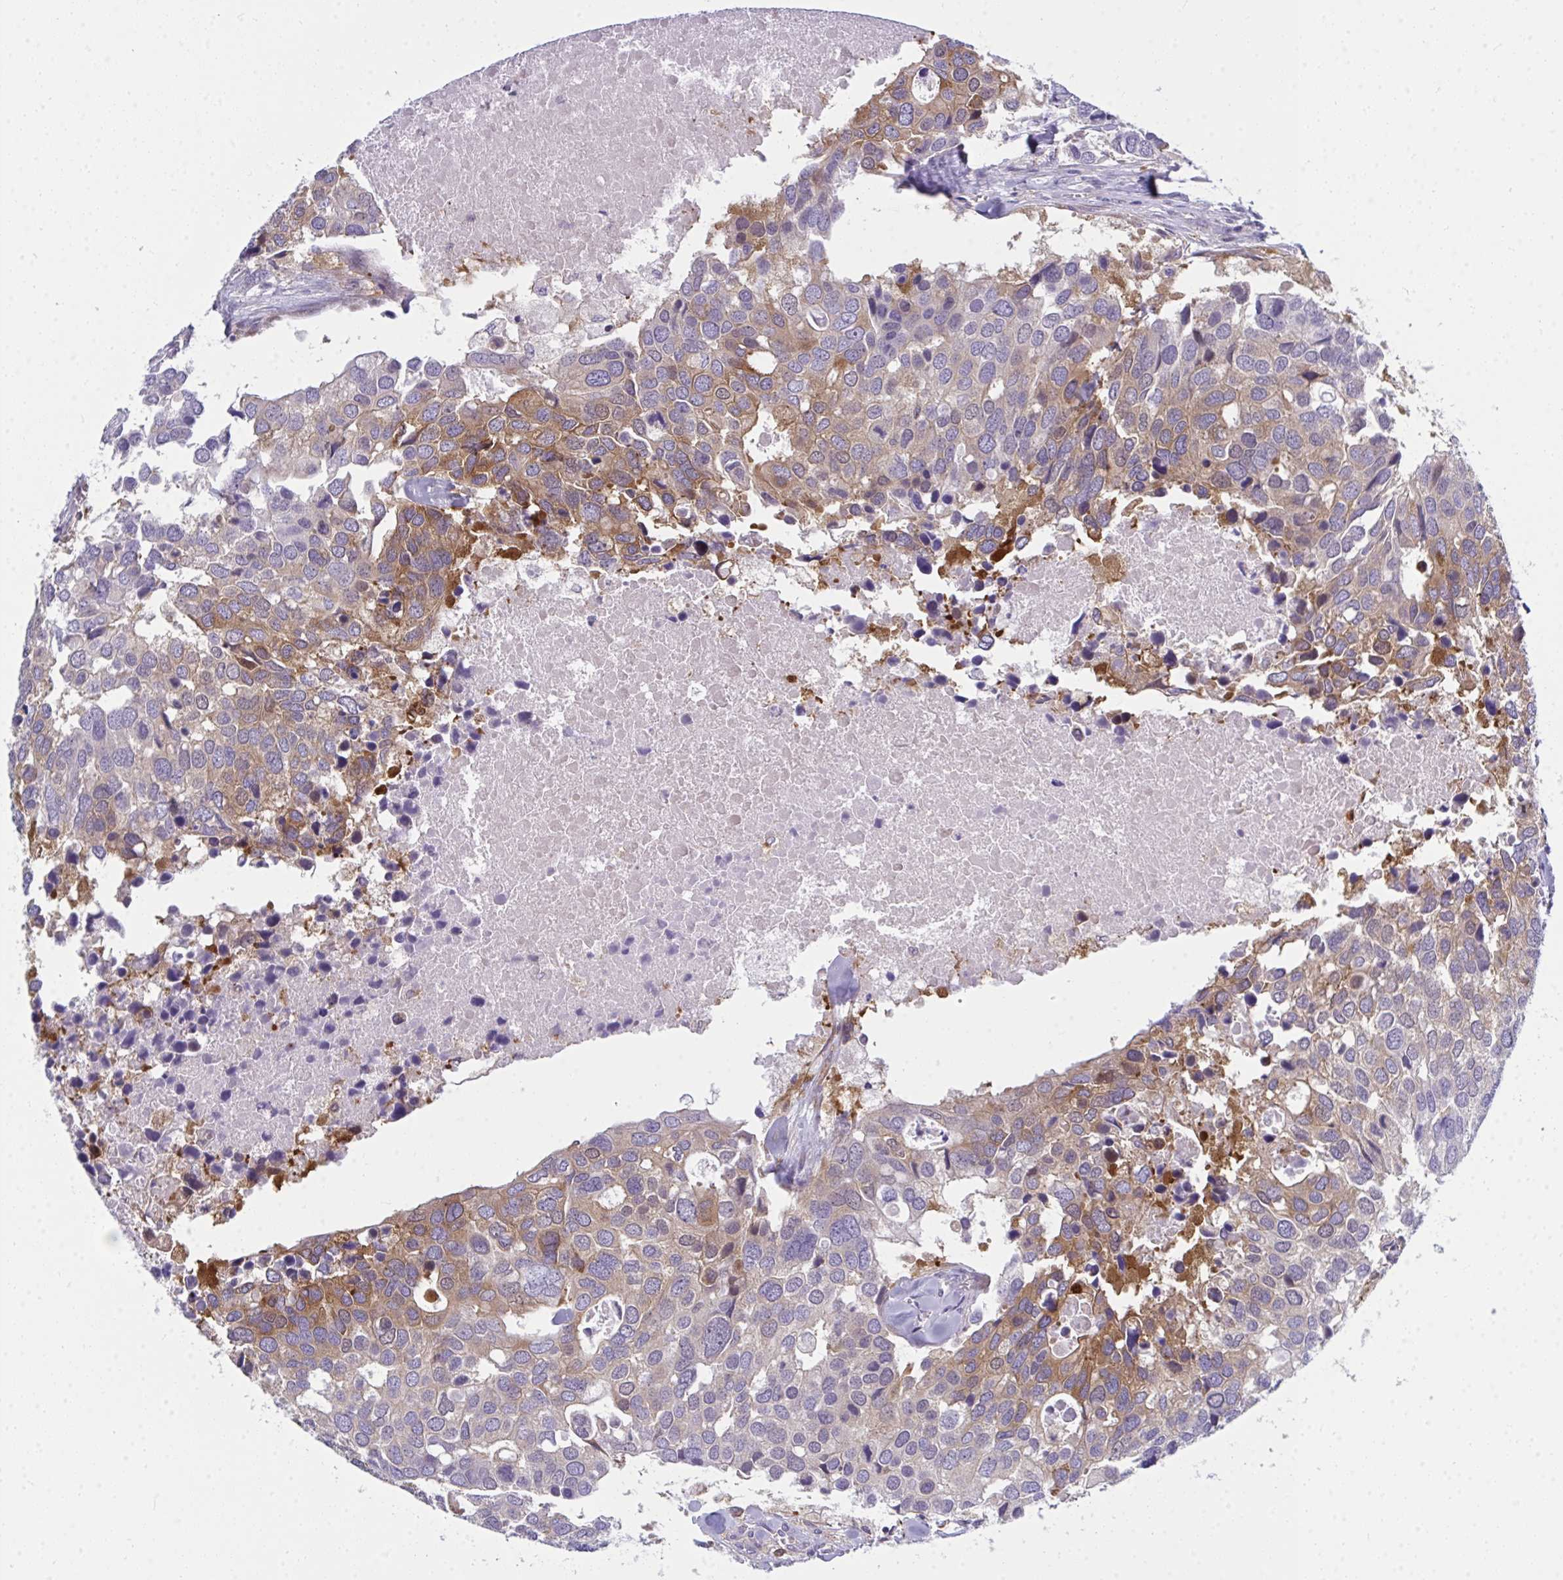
{"staining": {"intensity": "moderate", "quantity": "25%-75%", "location": "cytoplasmic/membranous"}, "tissue": "breast cancer", "cell_type": "Tumor cells", "image_type": "cancer", "snomed": [{"axis": "morphology", "description": "Duct carcinoma"}, {"axis": "topography", "description": "Breast"}], "caption": "The immunohistochemical stain highlights moderate cytoplasmic/membranous positivity in tumor cells of breast invasive ductal carcinoma tissue.", "gene": "SLC30A6", "patient": {"sex": "female", "age": 83}}